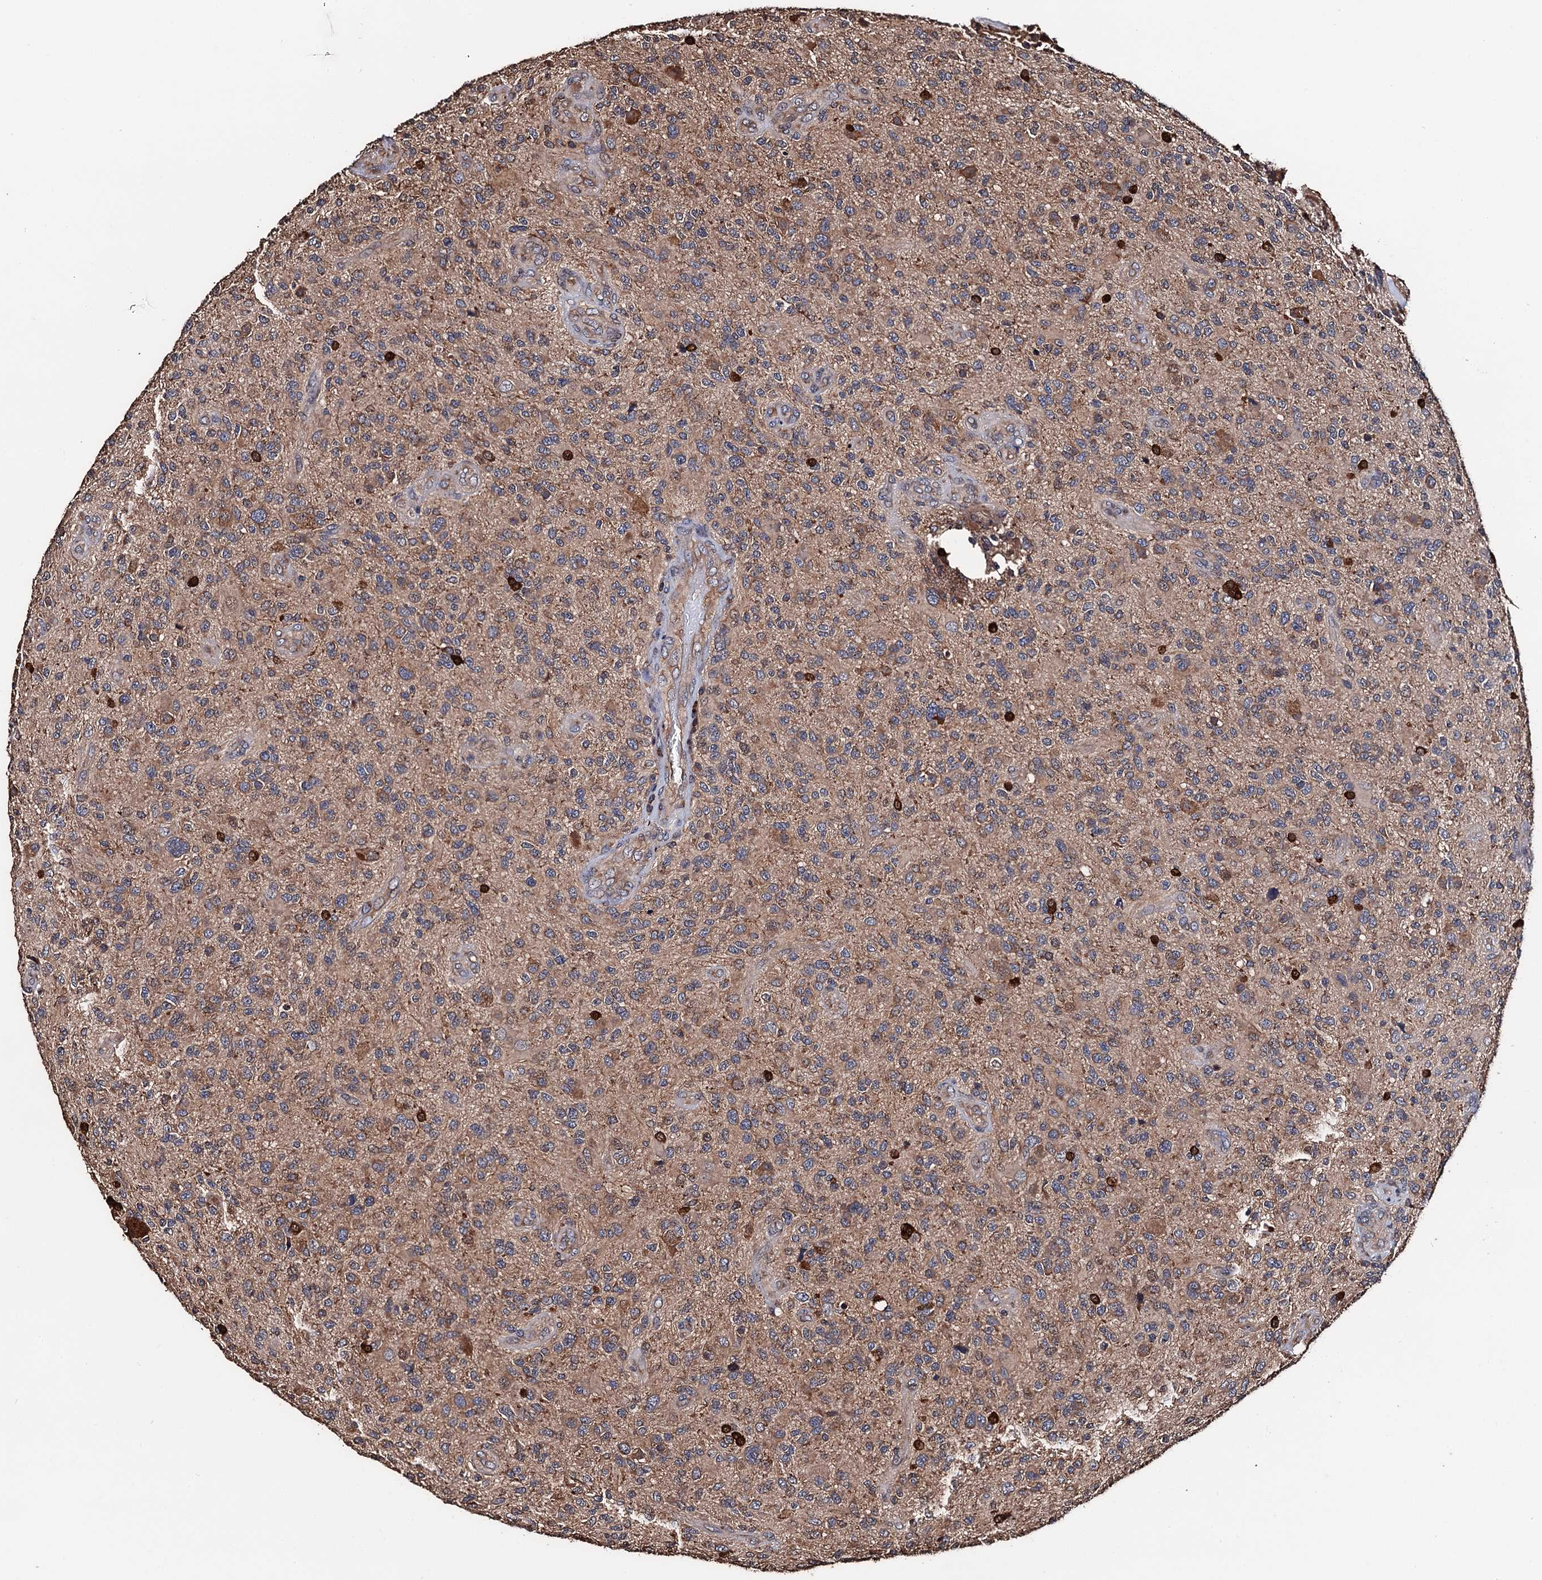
{"staining": {"intensity": "moderate", "quantity": ">75%", "location": "cytoplasmic/membranous"}, "tissue": "glioma", "cell_type": "Tumor cells", "image_type": "cancer", "snomed": [{"axis": "morphology", "description": "Glioma, malignant, High grade"}, {"axis": "topography", "description": "Brain"}], "caption": "Tumor cells exhibit medium levels of moderate cytoplasmic/membranous positivity in approximately >75% of cells in human malignant glioma (high-grade). The staining was performed using DAB, with brown indicating positive protein expression. Nuclei are stained blue with hematoxylin.", "gene": "RGS11", "patient": {"sex": "male", "age": 47}}